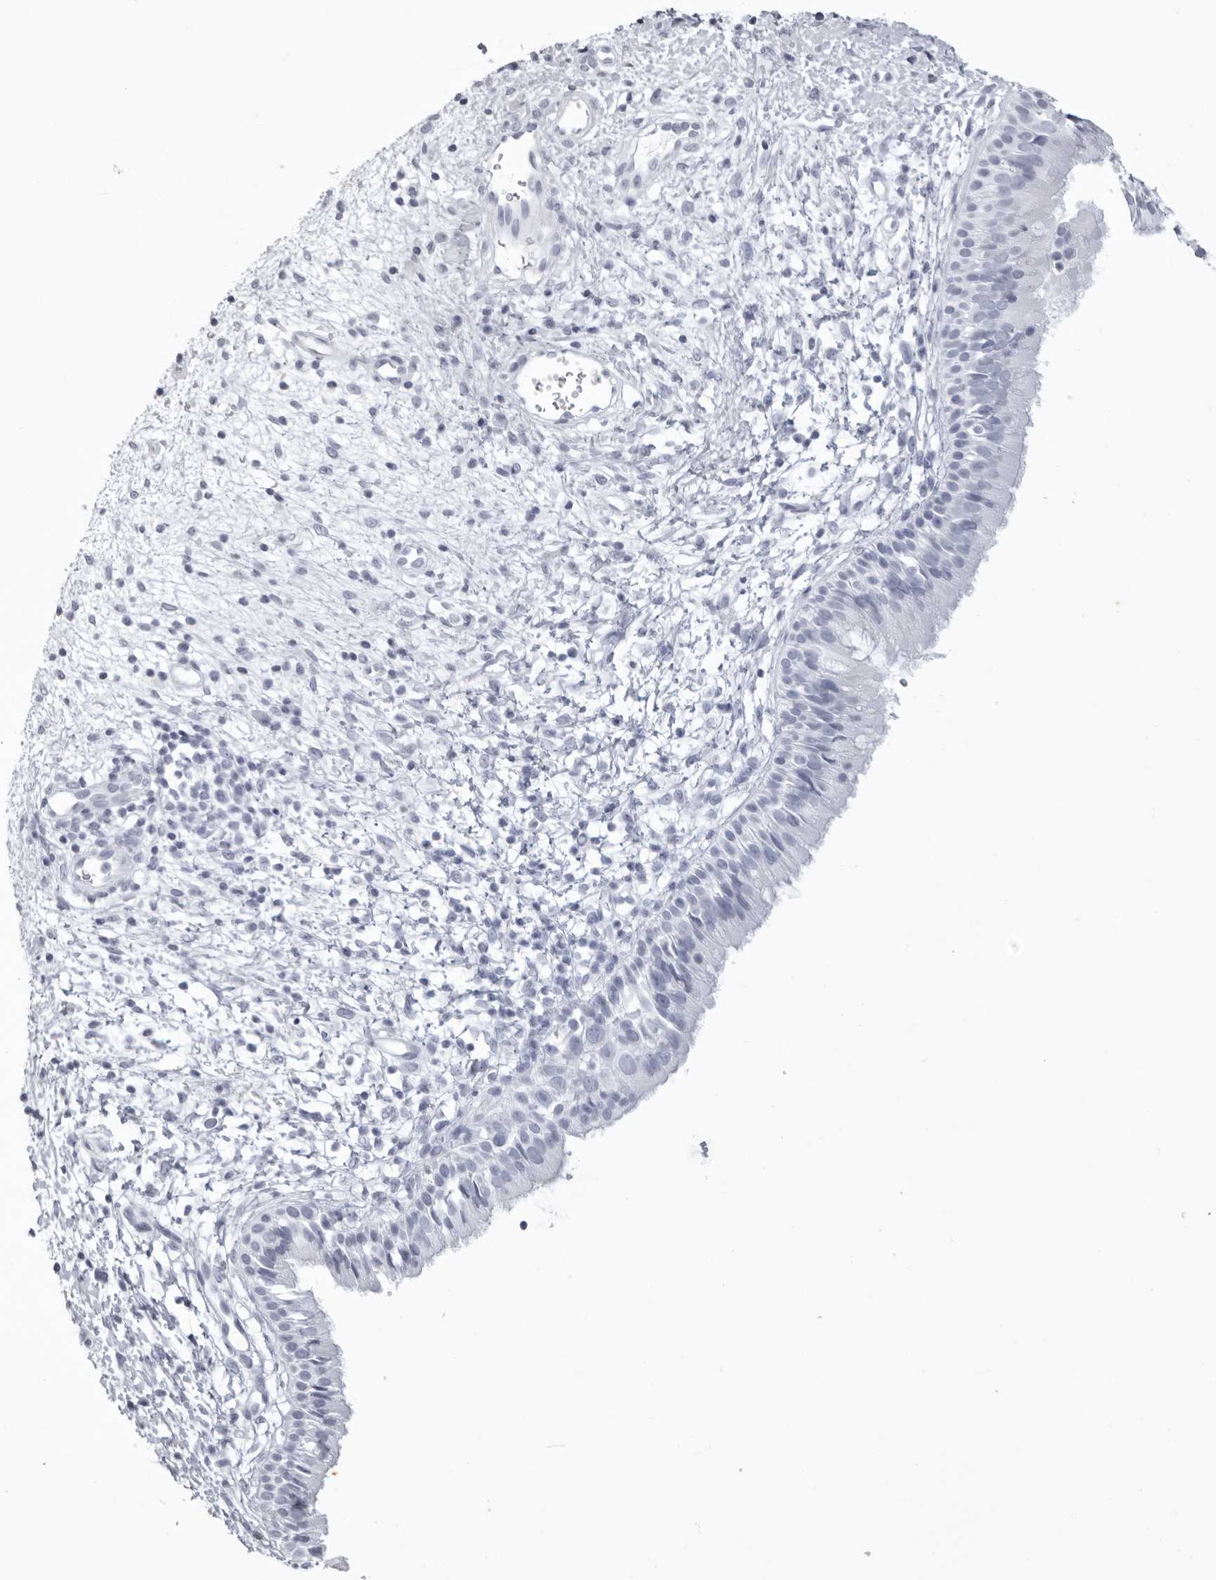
{"staining": {"intensity": "negative", "quantity": "none", "location": "none"}, "tissue": "nasopharynx", "cell_type": "Respiratory epithelial cells", "image_type": "normal", "snomed": [{"axis": "morphology", "description": "Normal tissue, NOS"}, {"axis": "topography", "description": "Nasopharynx"}], "caption": "Respiratory epithelial cells show no significant positivity in normal nasopharynx. (Brightfield microscopy of DAB (3,3'-diaminobenzidine) immunohistochemistry (IHC) at high magnification).", "gene": "KLK9", "patient": {"sex": "male", "age": 22}}